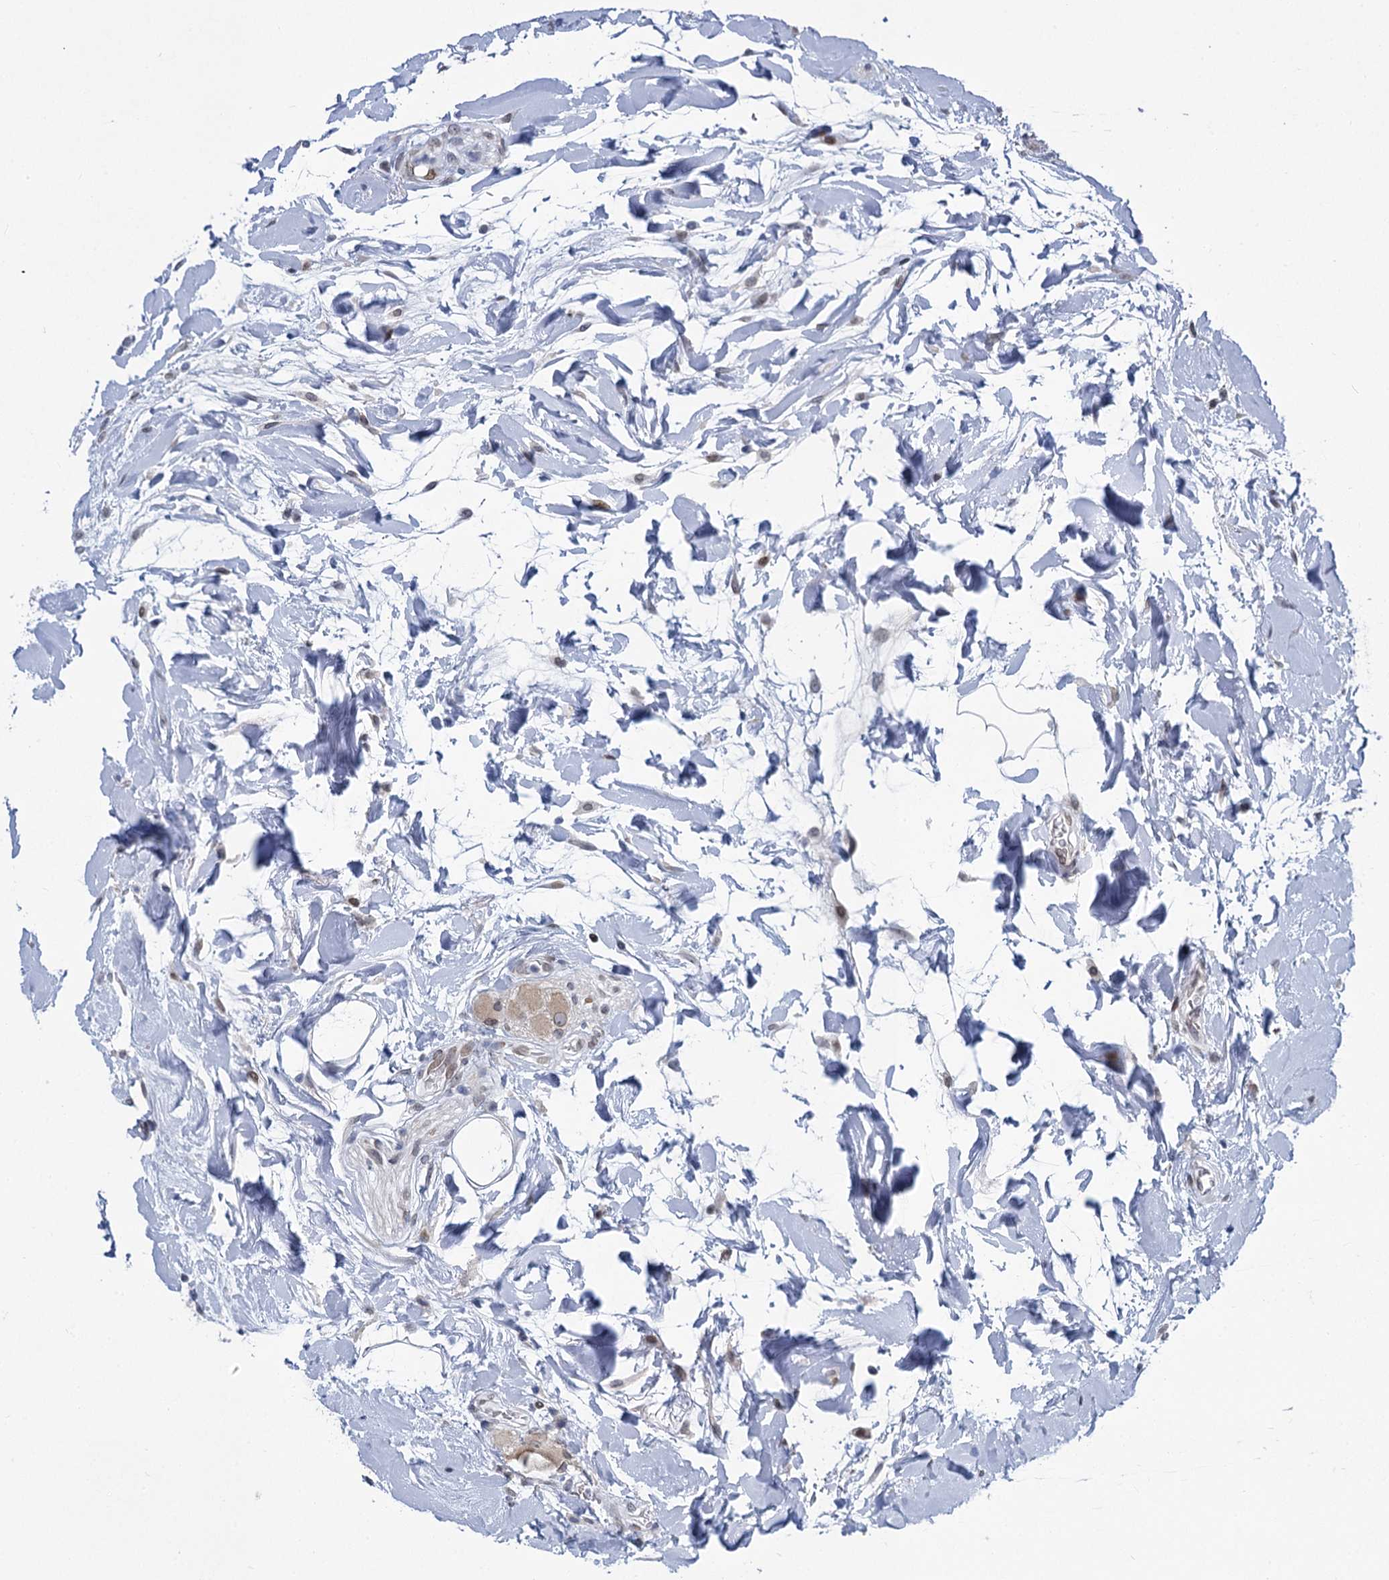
{"staining": {"intensity": "moderate", "quantity": "25%-75%", "location": "nuclear"}, "tissue": "colon", "cell_type": "Endothelial cells", "image_type": "normal", "snomed": [{"axis": "morphology", "description": "Normal tissue, NOS"}, {"axis": "topography", "description": "Colon"}], "caption": "This image displays immunohistochemistry (IHC) staining of normal human colon, with medium moderate nuclear expression in approximately 25%-75% of endothelial cells.", "gene": "PRSS35", "patient": {"sex": "female", "age": 79}}